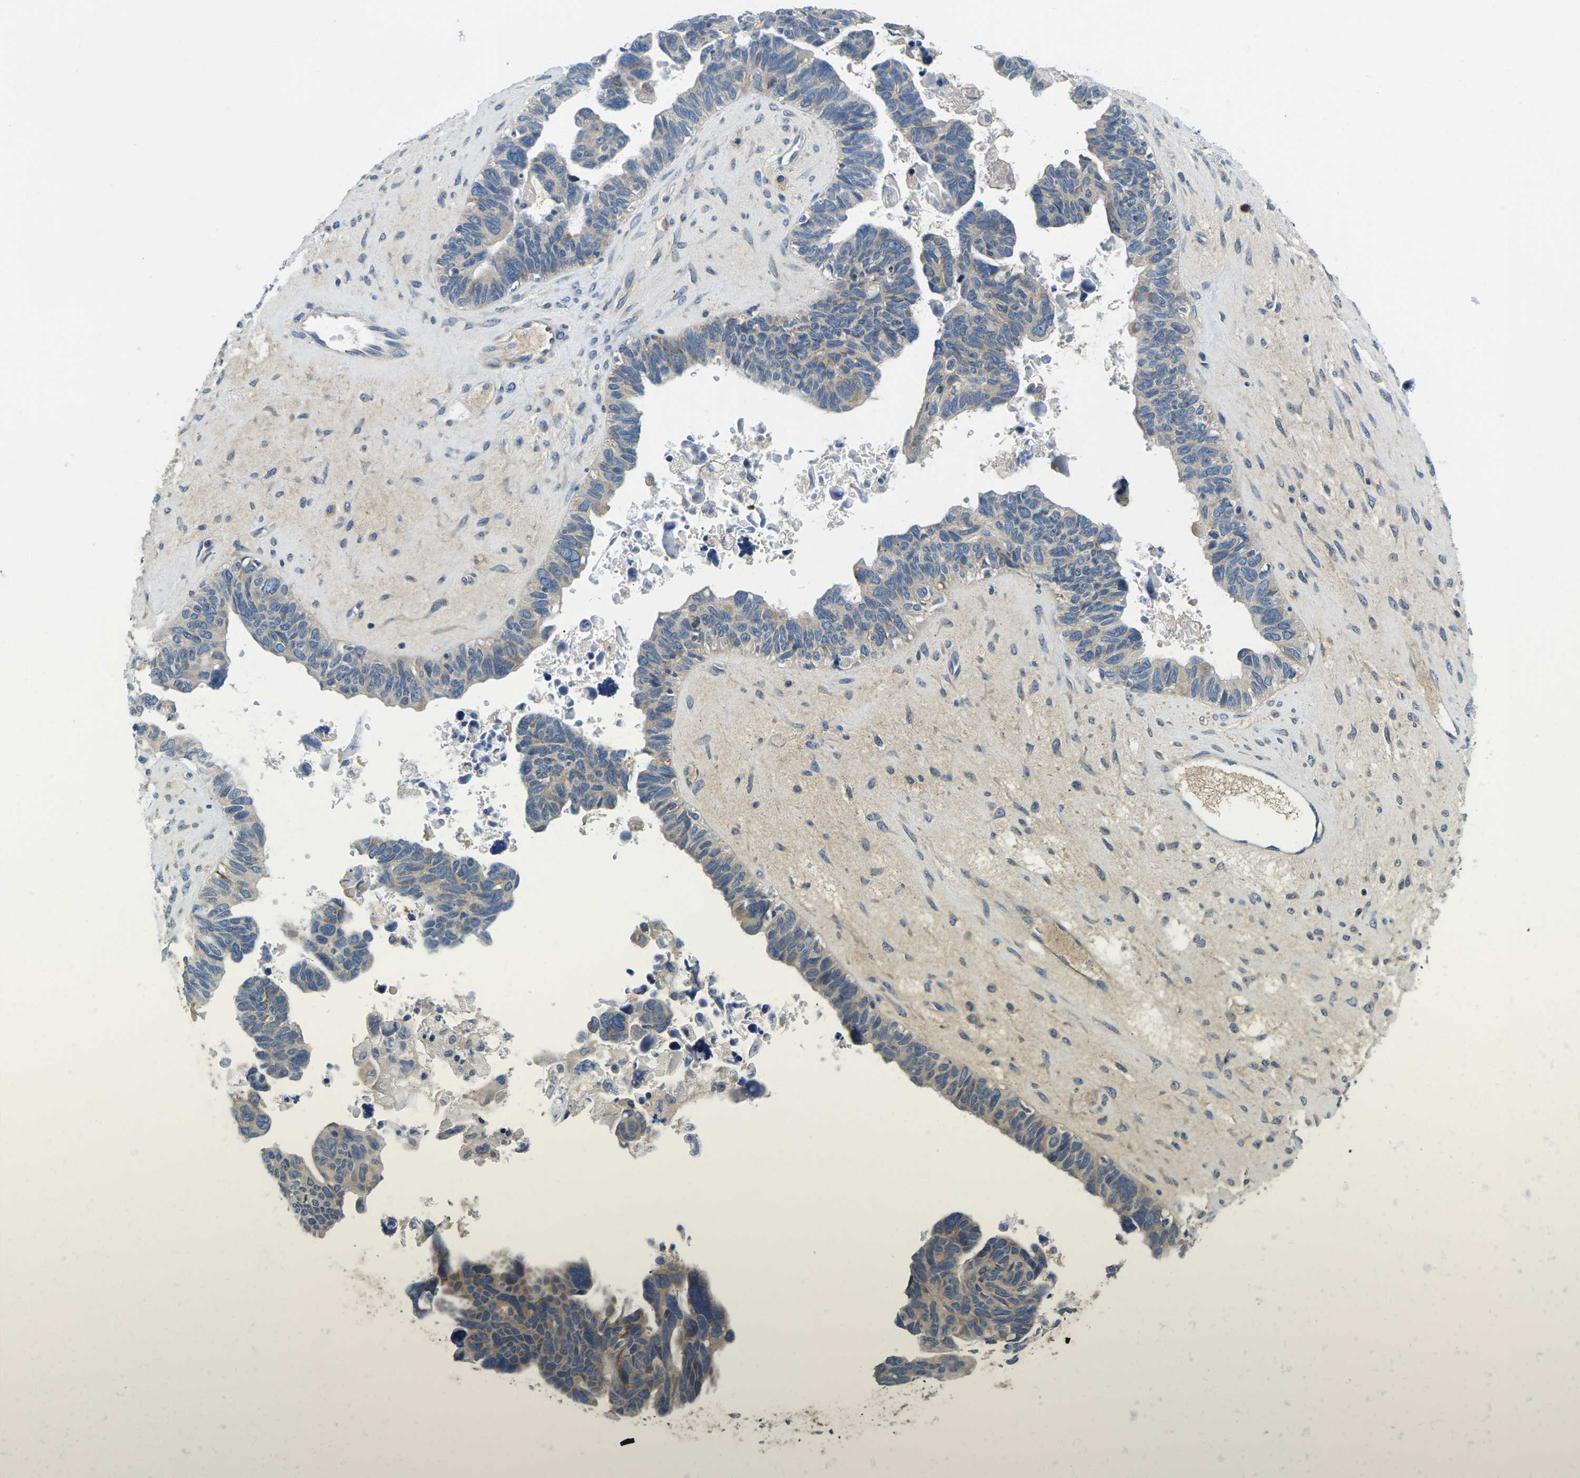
{"staining": {"intensity": "weak", "quantity": "<25%", "location": "cytoplasmic/membranous"}, "tissue": "ovarian cancer", "cell_type": "Tumor cells", "image_type": "cancer", "snomed": [{"axis": "morphology", "description": "Cystadenocarcinoma, serous, NOS"}, {"axis": "topography", "description": "Ovary"}], "caption": "This is an IHC image of human ovarian cancer (serous cystadenocarcinoma). There is no positivity in tumor cells.", "gene": "ERGIC3", "patient": {"sex": "female", "age": 79}}